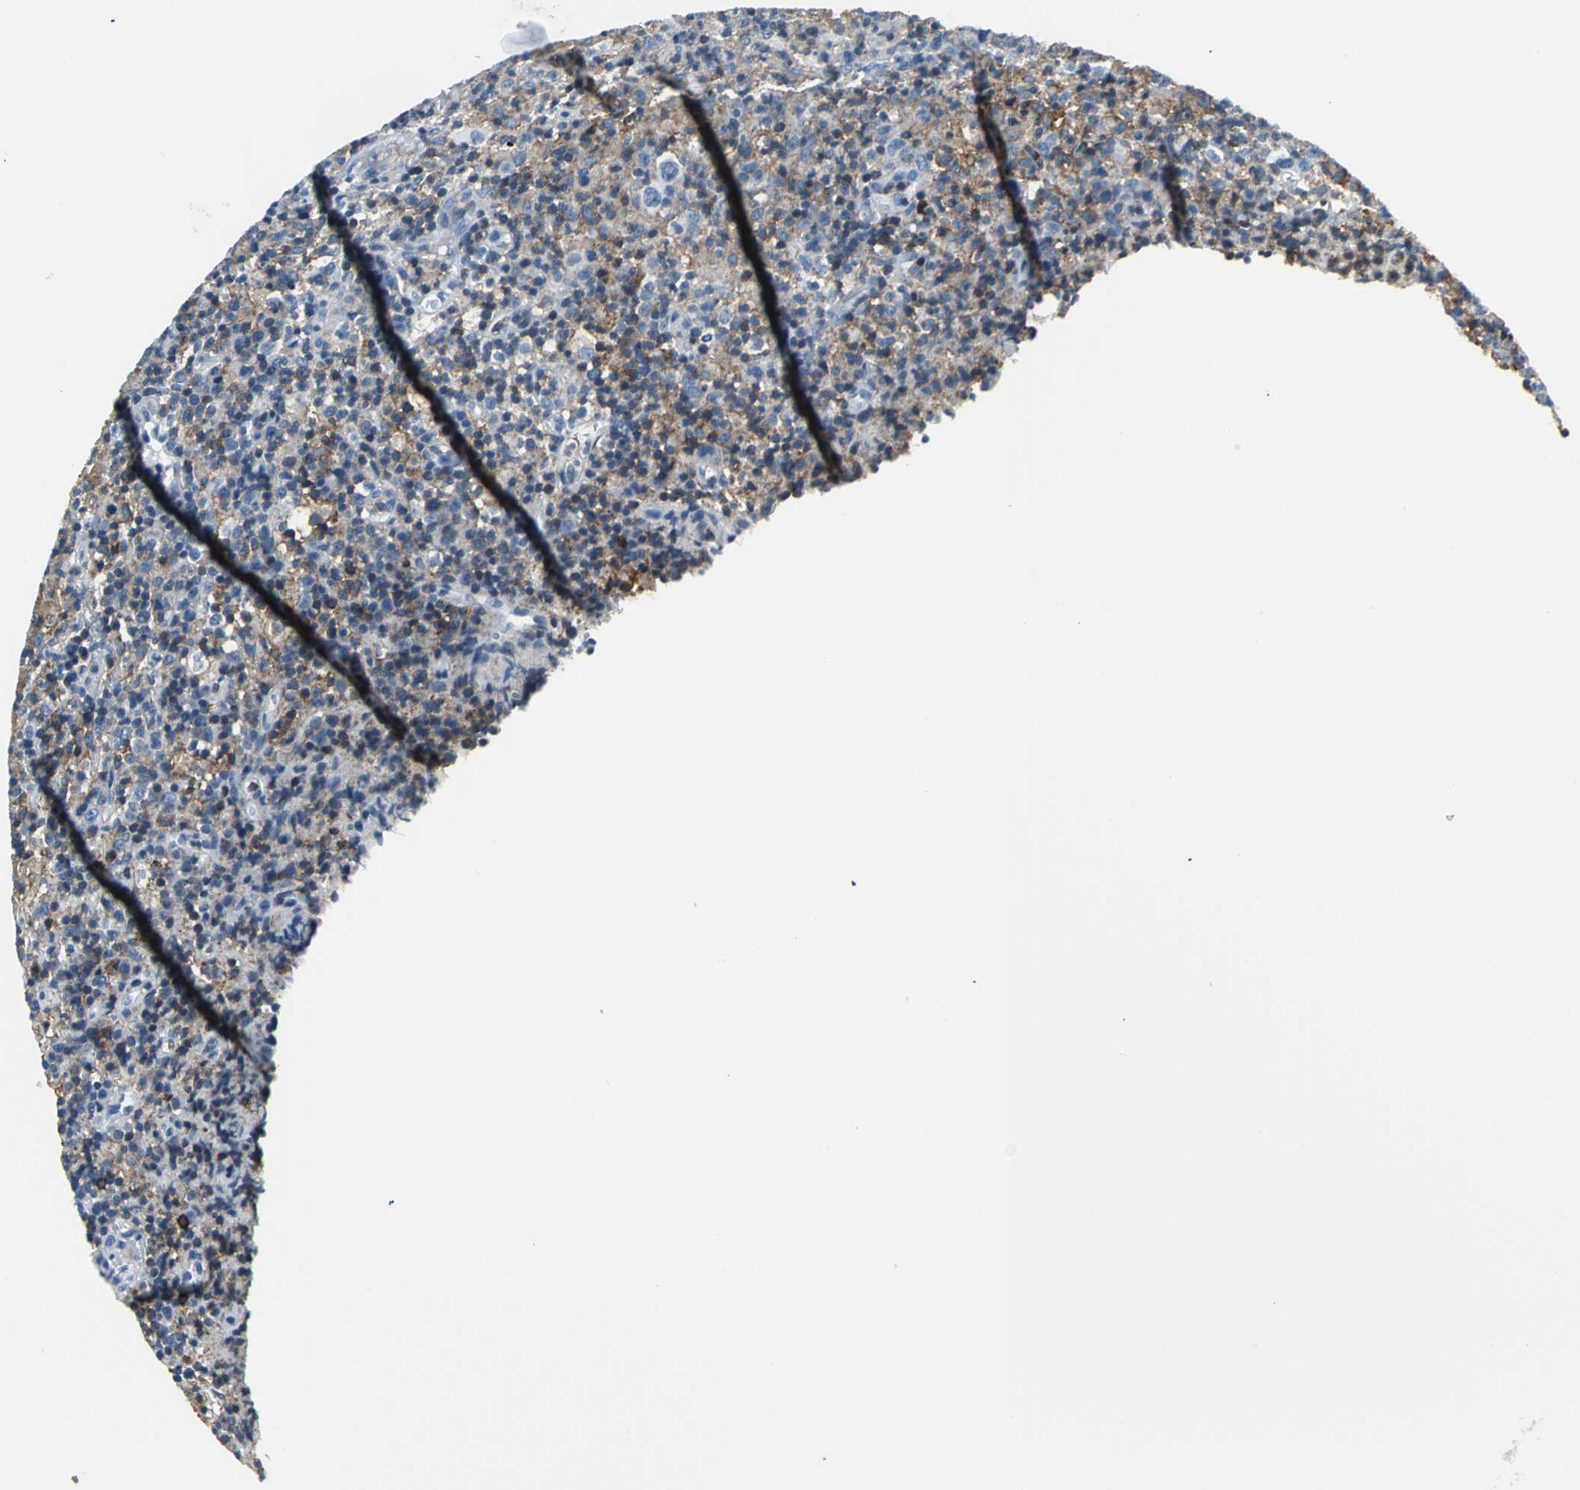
{"staining": {"intensity": "moderate", "quantity": "25%-75%", "location": "cytoplasmic/membranous"}, "tissue": "lymphoma", "cell_type": "Tumor cells", "image_type": "cancer", "snomed": [{"axis": "morphology", "description": "Hodgkin's disease, NOS"}, {"axis": "topography", "description": "Lymph node"}], "caption": "Immunohistochemical staining of human Hodgkin's disease shows moderate cytoplasmic/membranous protein positivity in about 25%-75% of tumor cells.", "gene": "IQGAP2", "patient": {"sex": "male", "age": 65}}